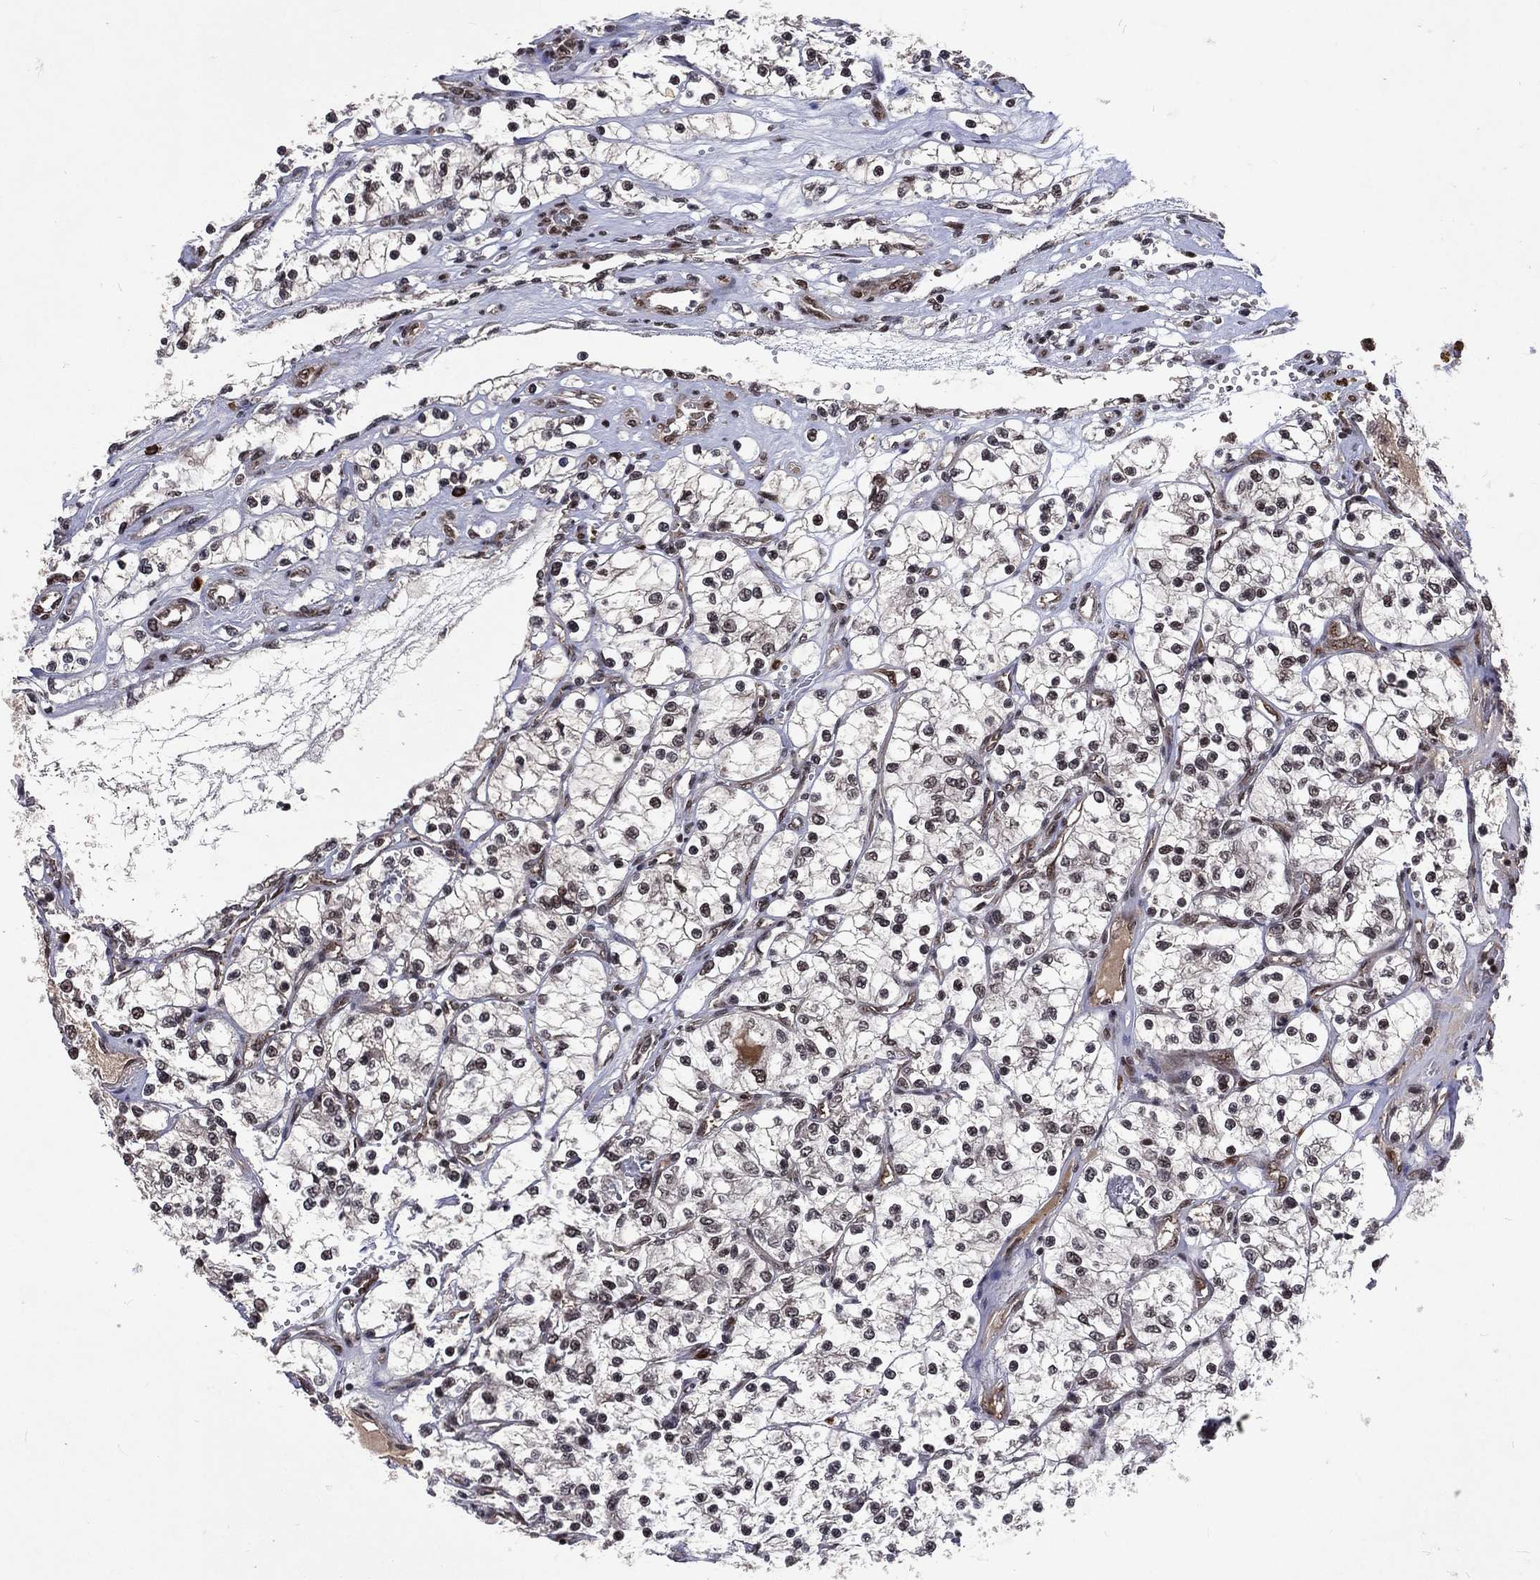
{"staining": {"intensity": "moderate", "quantity": "25%-75%", "location": "nuclear"}, "tissue": "renal cancer", "cell_type": "Tumor cells", "image_type": "cancer", "snomed": [{"axis": "morphology", "description": "Adenocarcinoma, NOS"}, {"axis": "topography", "description": "Kidney"}], "caption": "Brown immunohistochemical staining in adenocarcinoma (renal) exhibits moderate nuclear positivity in about 25%-75% of tumor cells.", "gene": "DMAP1", "patient": {"sex": "female", "age": 69}}